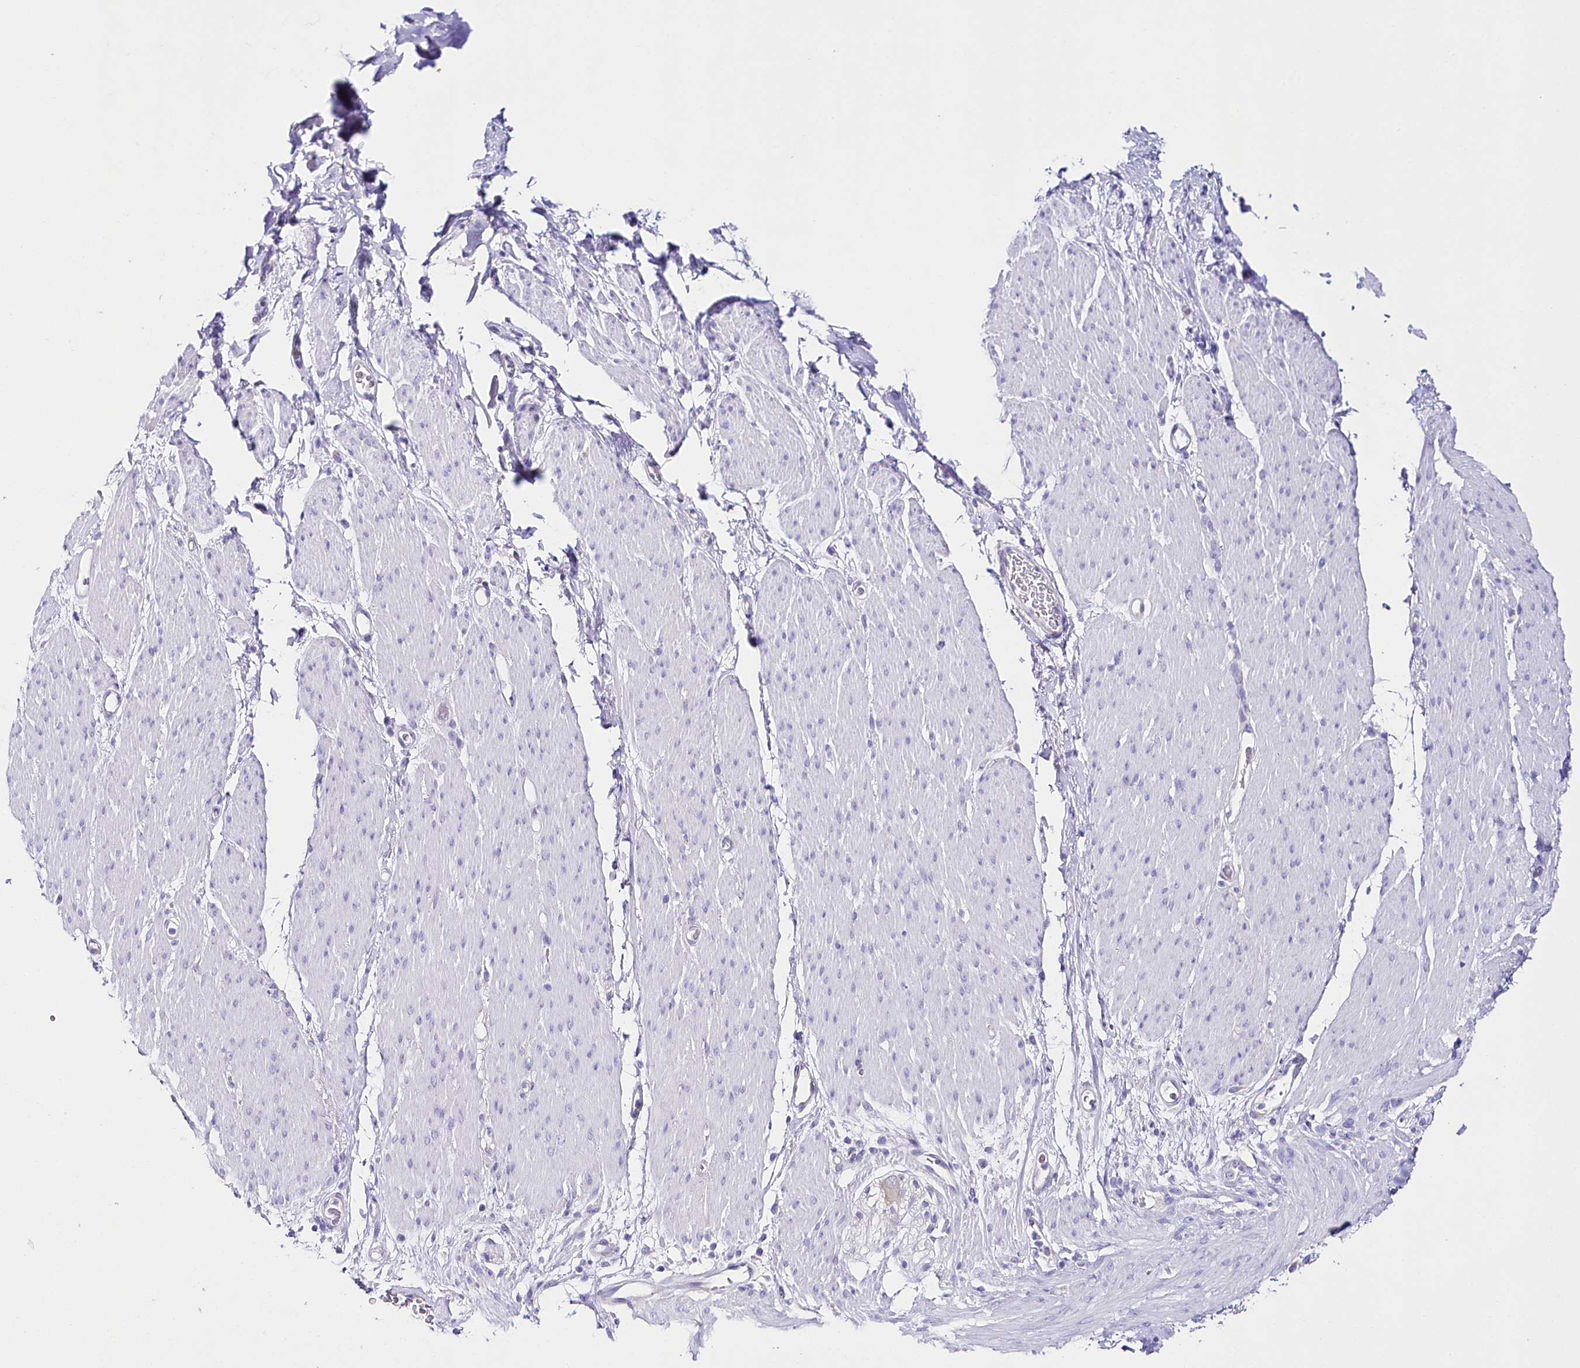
{"staining": {"intensity": "negative", "quantity": "none", "location": "none"}, "tissue": "adipose tissue", "cell_type": "Adipocytes", "image_type": "normal", "snomed": [{"axis": "morphology", "description": "Normal tissue, NOS"}, {"axis": "topography", "description": "Colon"}, {"axis": "topography", "description": "Peripheral nerve tissue"}], "caption": "Immunohistochemistry photomicrograph of unremarkable adipose tissue: adipose tissue stained with DAB demonstrates no significant protein positivity in adipocytes.", "gene": "CSN3", "patient": {"sex": "female", "age": 61}}